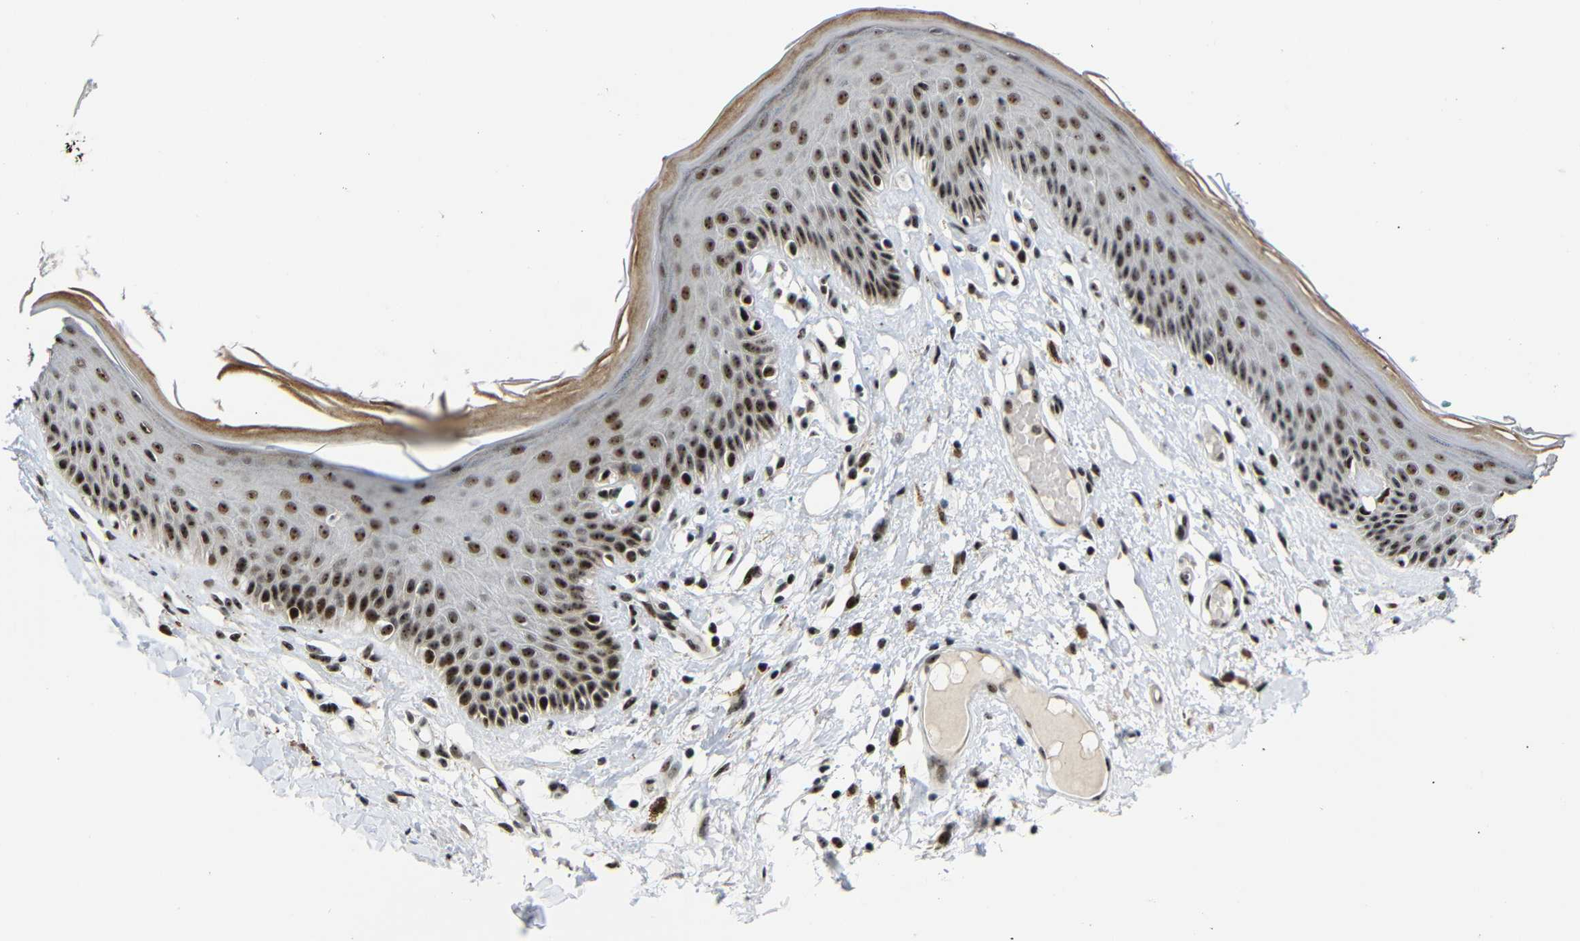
{"staining": {"intensity": "strong", "quantity": ">75%", "location": "nuclear"}, "tissue": "skin", "cell_type": "Epidermal cells", "image_type": "normal", "snomed": [{"axis": "morphology", "description": "Normal tissue, NOS"}, {"axis": "topography", "description": "Vulva"}], "caption": "Epidermal cells show high levels of strong nuclear positivity in approximately >75% of cells in benign human skin.", "gene": "SETDB2", "patient": {"sex": "female", "age": 73}}